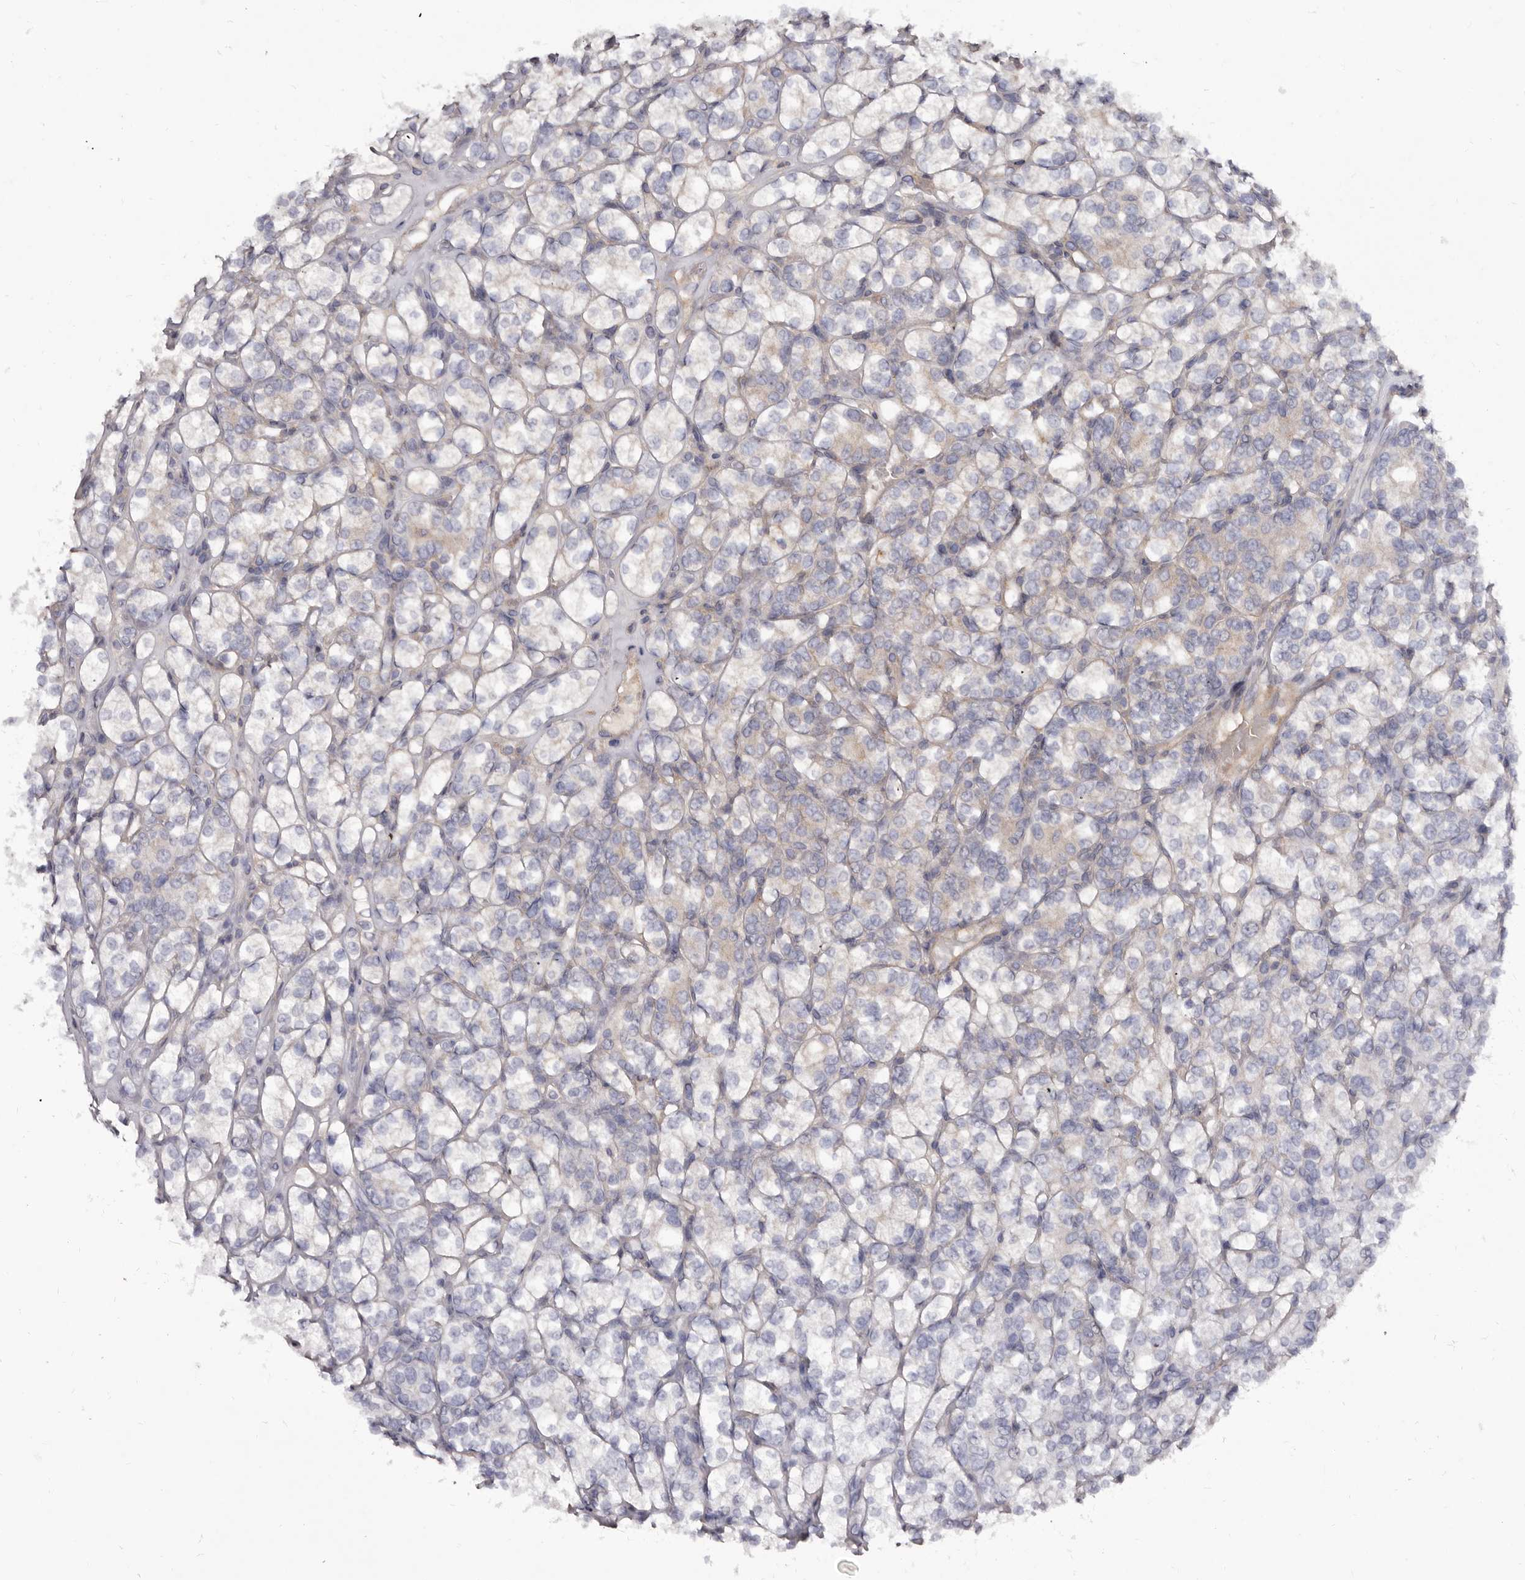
{"staining": {"intensity": "weak", "quantity": "<25%", "location": "cytoplasmic/membranous"}, "tissue": "renal cancer", "cell_type": "Tumor cells", "image_type": "cancer", "snomed": [{"axis": "morphology", "description": "Adenocarcinoma, NOS"}, {"axis": "topography", "description": "Kidney"}], "caption": "An immunohistochemistry micrograph of renal adenocarcinoma is shown. There is no staining in tumor cells of renal adenocarcinoma. Nuclei are stained in blue.", "gene": "ASIC5", "patient": {"sex": "male", "age": 77}}